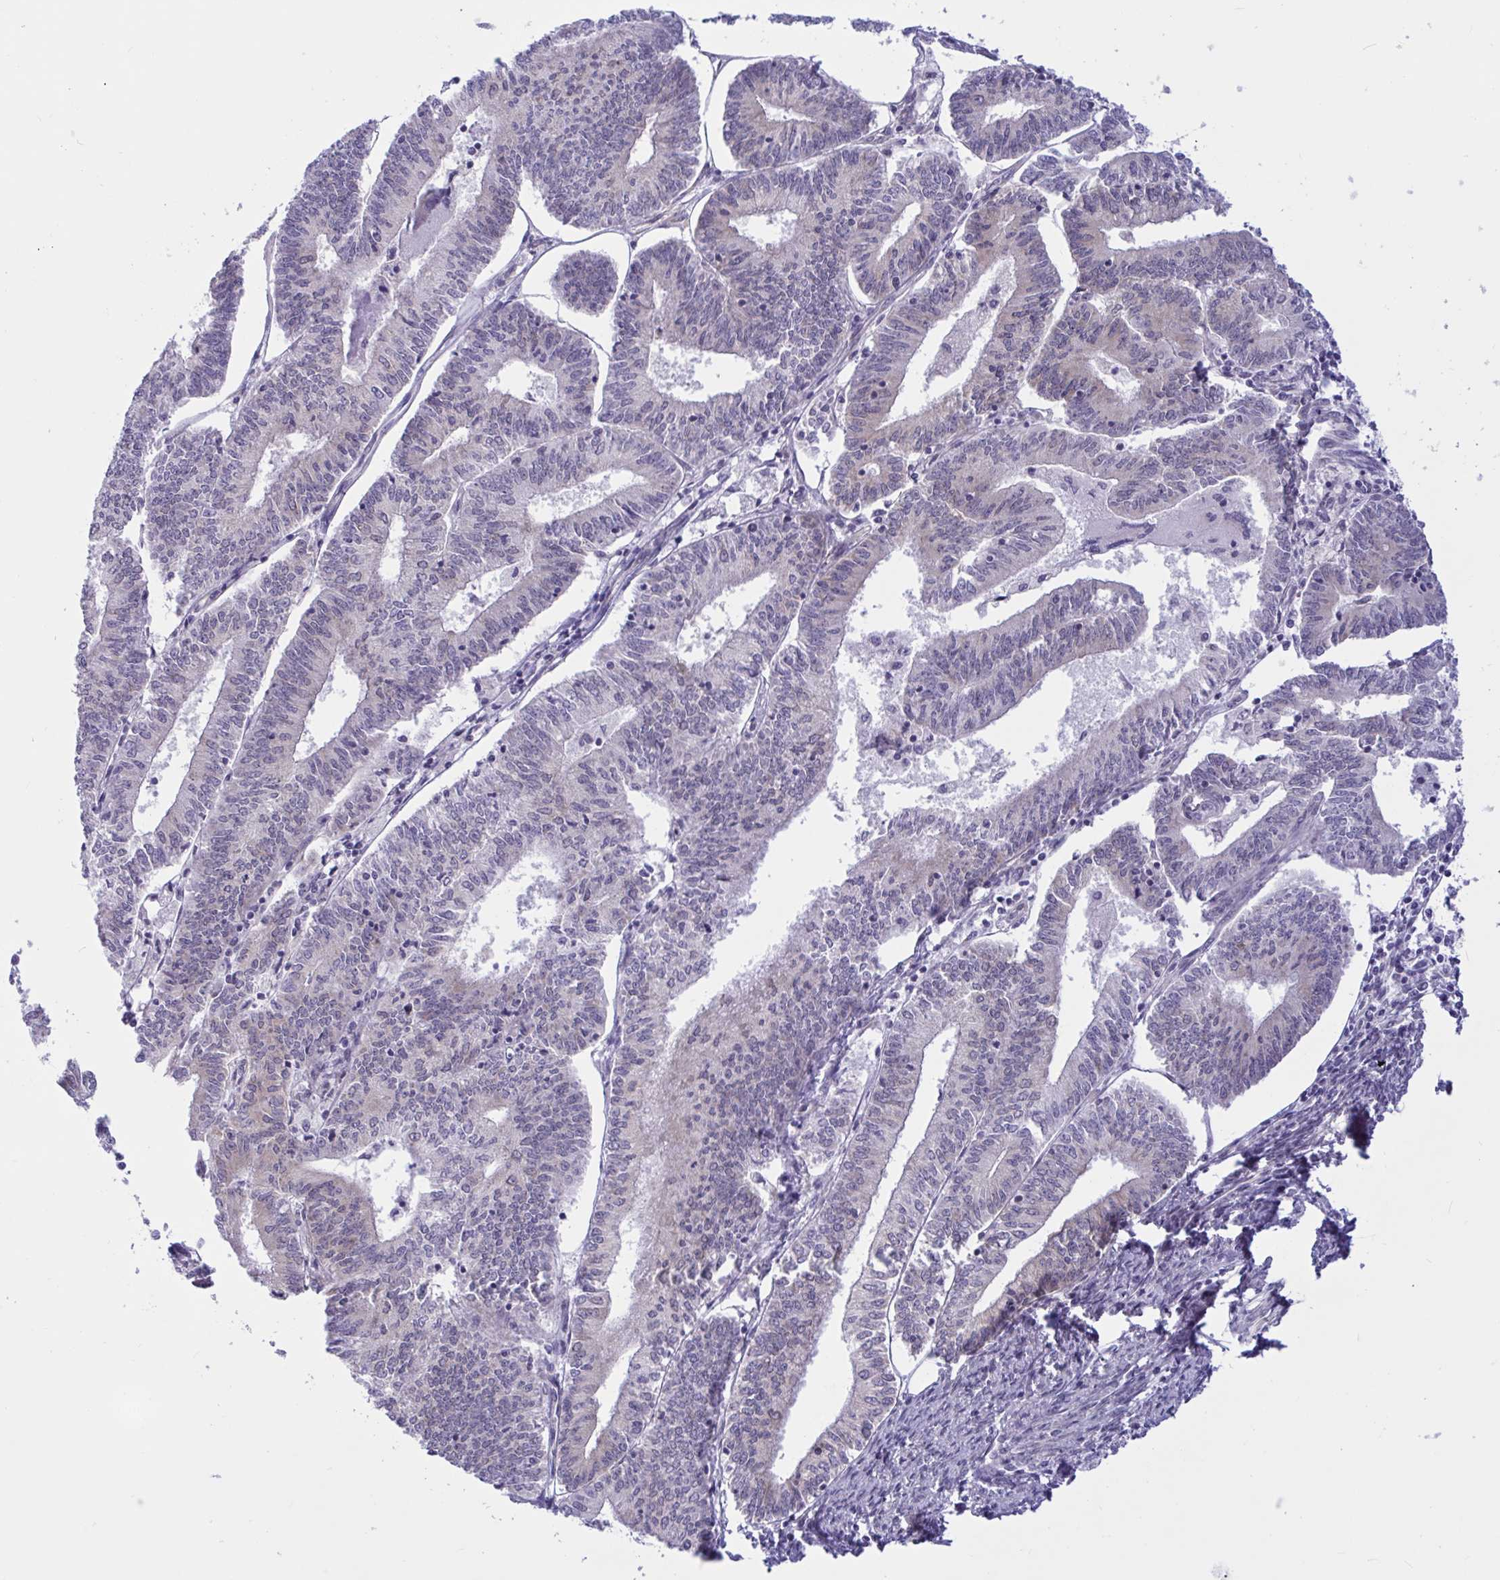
{"staining": {"intensity": "negative", "quantity": "none", "location": "none"}, "tissue": "endometrial cancer", "cell_type": "Tumor cells", "image_type": "cancer", "snomed": [{"axis": "morphology", "description": "Adenocarcinoma, NOS"}, {"axis": "topography", "description": "Endometrium"}], "caption": "Tumor cells are negative for protein expression in human endometrial cancer (adenocarcinoma).", "gene": "CAMLG", "patient": {"sex": "female", "age": 61}}